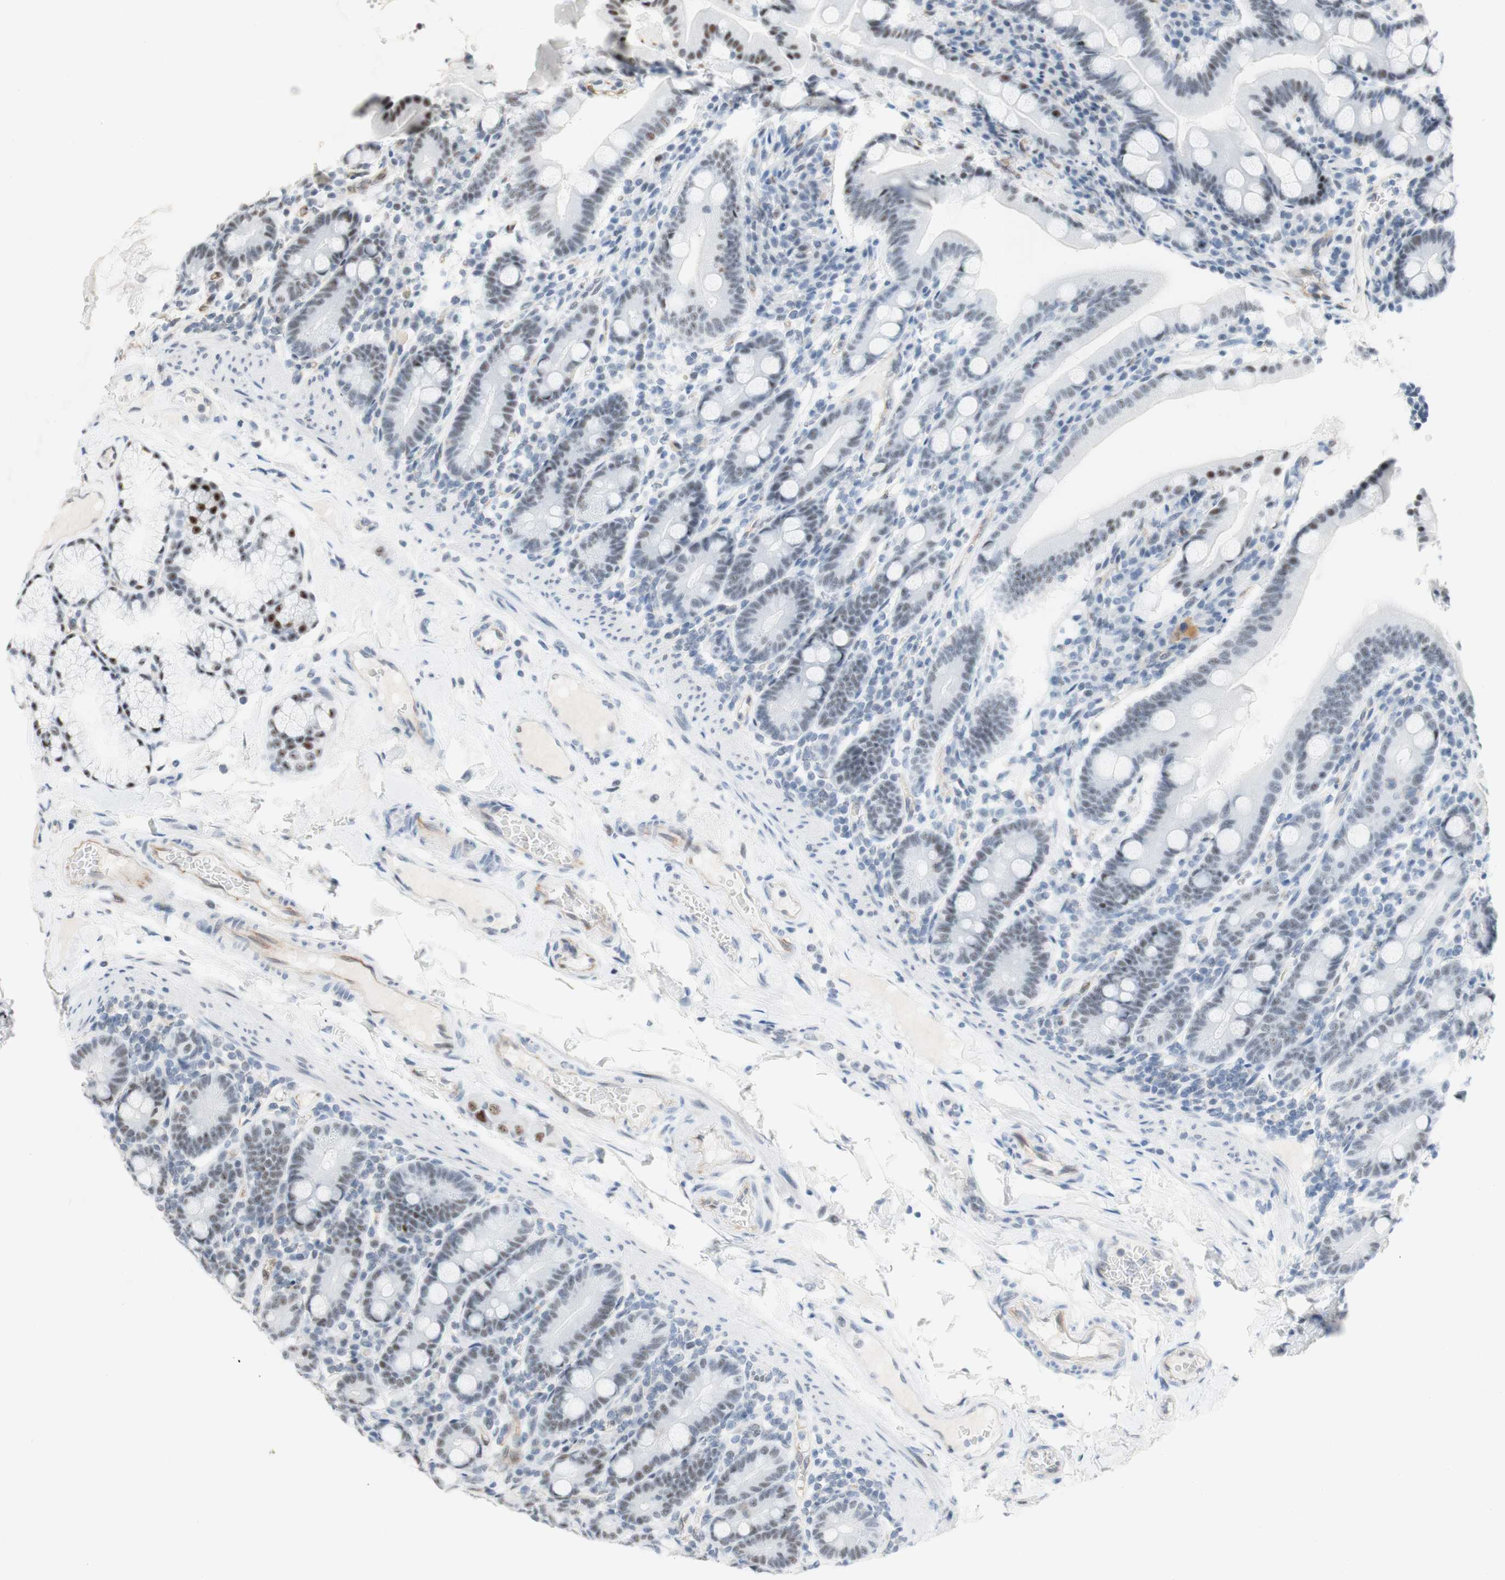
{"staining": {"intensity": "moderate", "quantity": ">75%", "location": "nuclear"}, "tissue": "duodenum", "cell_type": "Glandular cells", "image_type": "normal", "snomed": [{"axis": "morphology", "description": "Normal tissue, NOS"}, {"axis": "topography", "description": "Duodenum"}], "caption": "The photomicrograph reveals a brown stain indicating the presence of a protein in the nuclear of glandular cells in duodenum. (IHC, brightfield microscopy, high magnification).", "gene": "SAP18", "patient": {"sex": "male", "age": 50}}